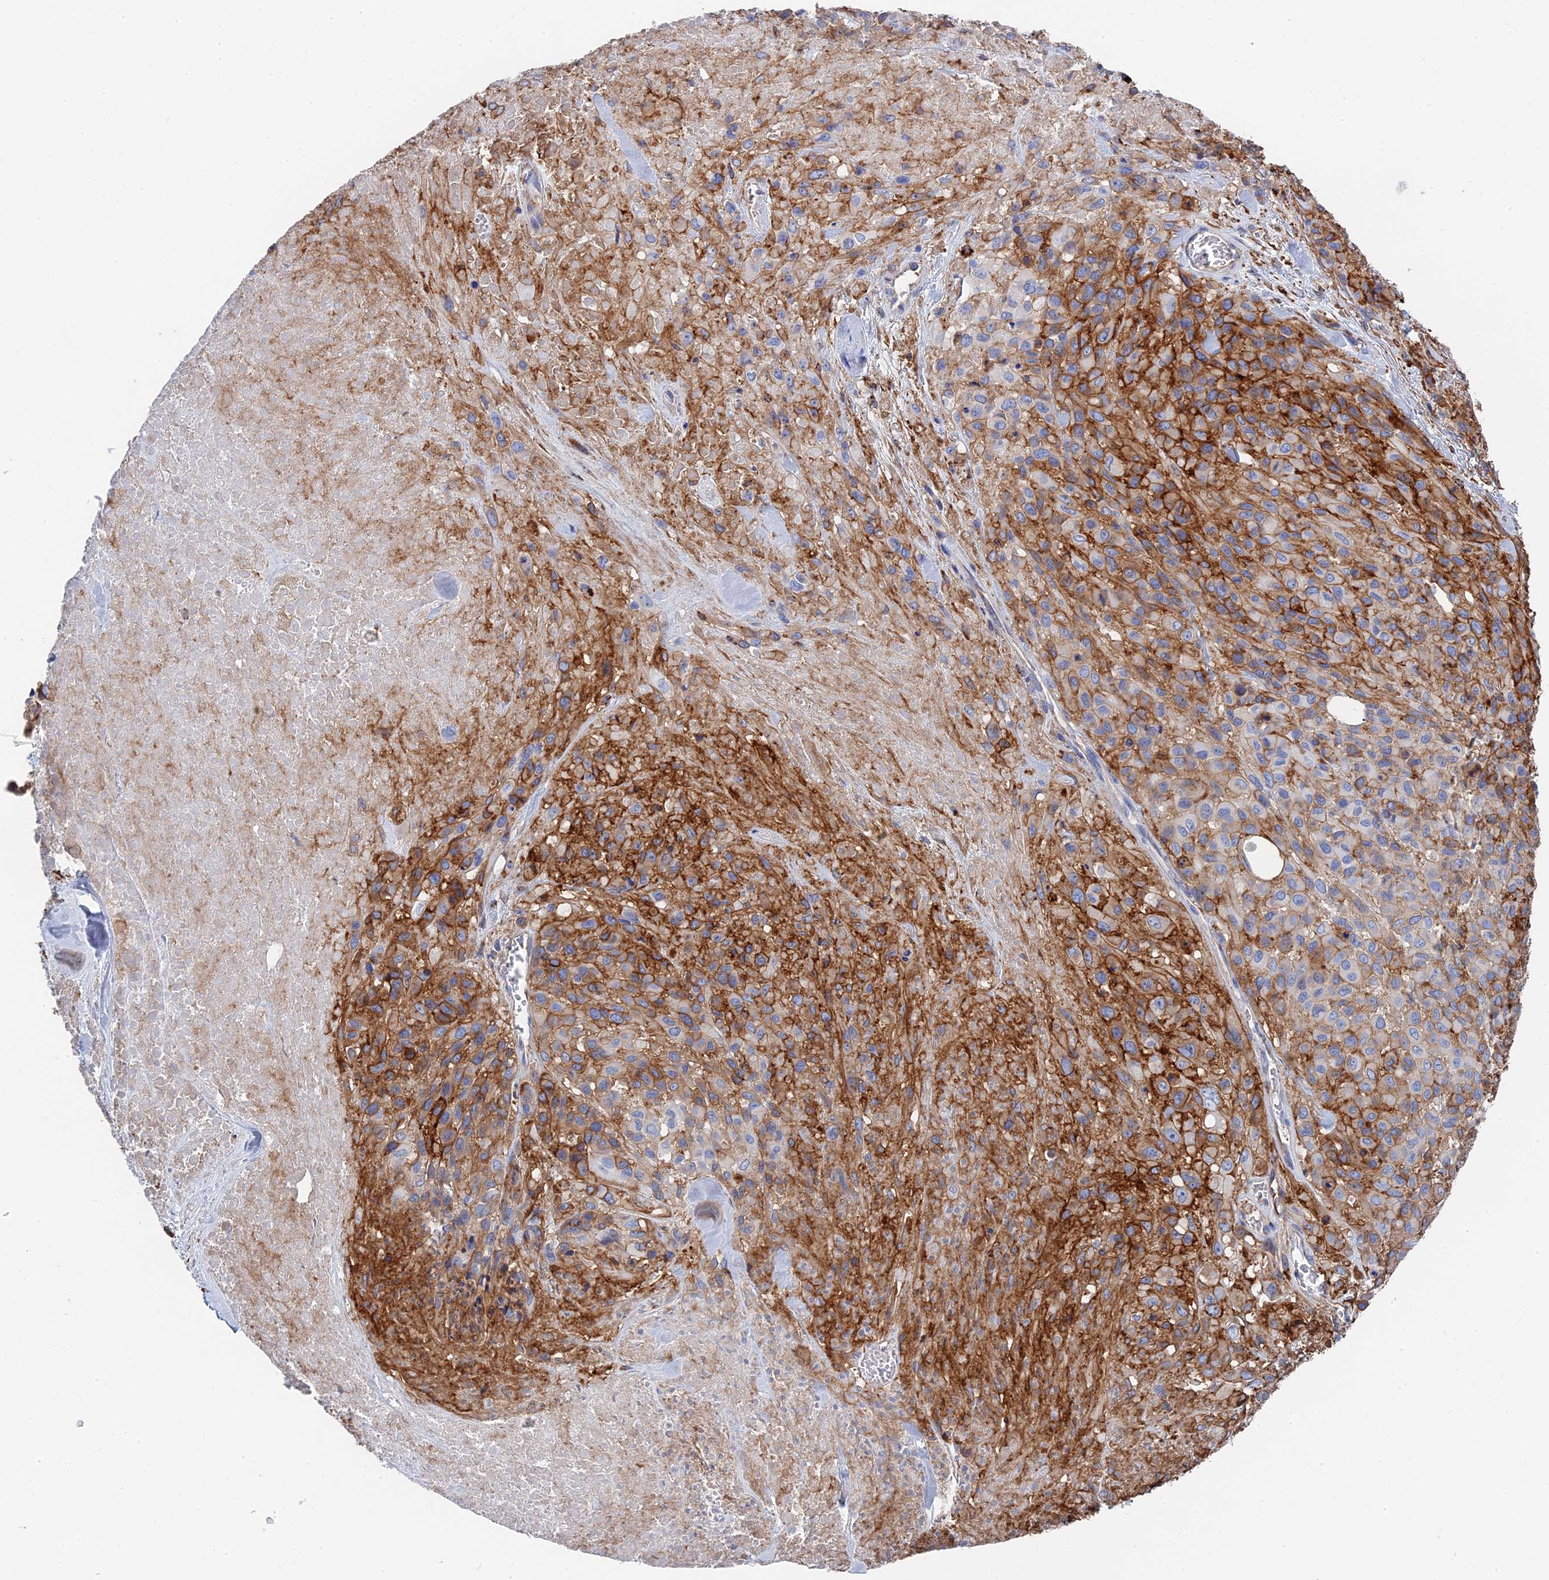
{"staining": {"intensity": "moderate", "quantity": "25%-75%", "location": "cytoplasmic/membranous"}, "tissue": "melanoma", "cell_type": "Tumor cells", "image_type": "cancer", "snomed": [{"axis": "morphology", "description": "Malignant melanoma, Metastatic site"}, {"axis": "topography", "description": "Skin"}], "caption": "Tumor cells display moderate cytoplasmic/membranous staining in approximately 25%-75% of cells in melanoma.", "gene": "STRA6", "patient": {"sex": "female", "age": 81}}